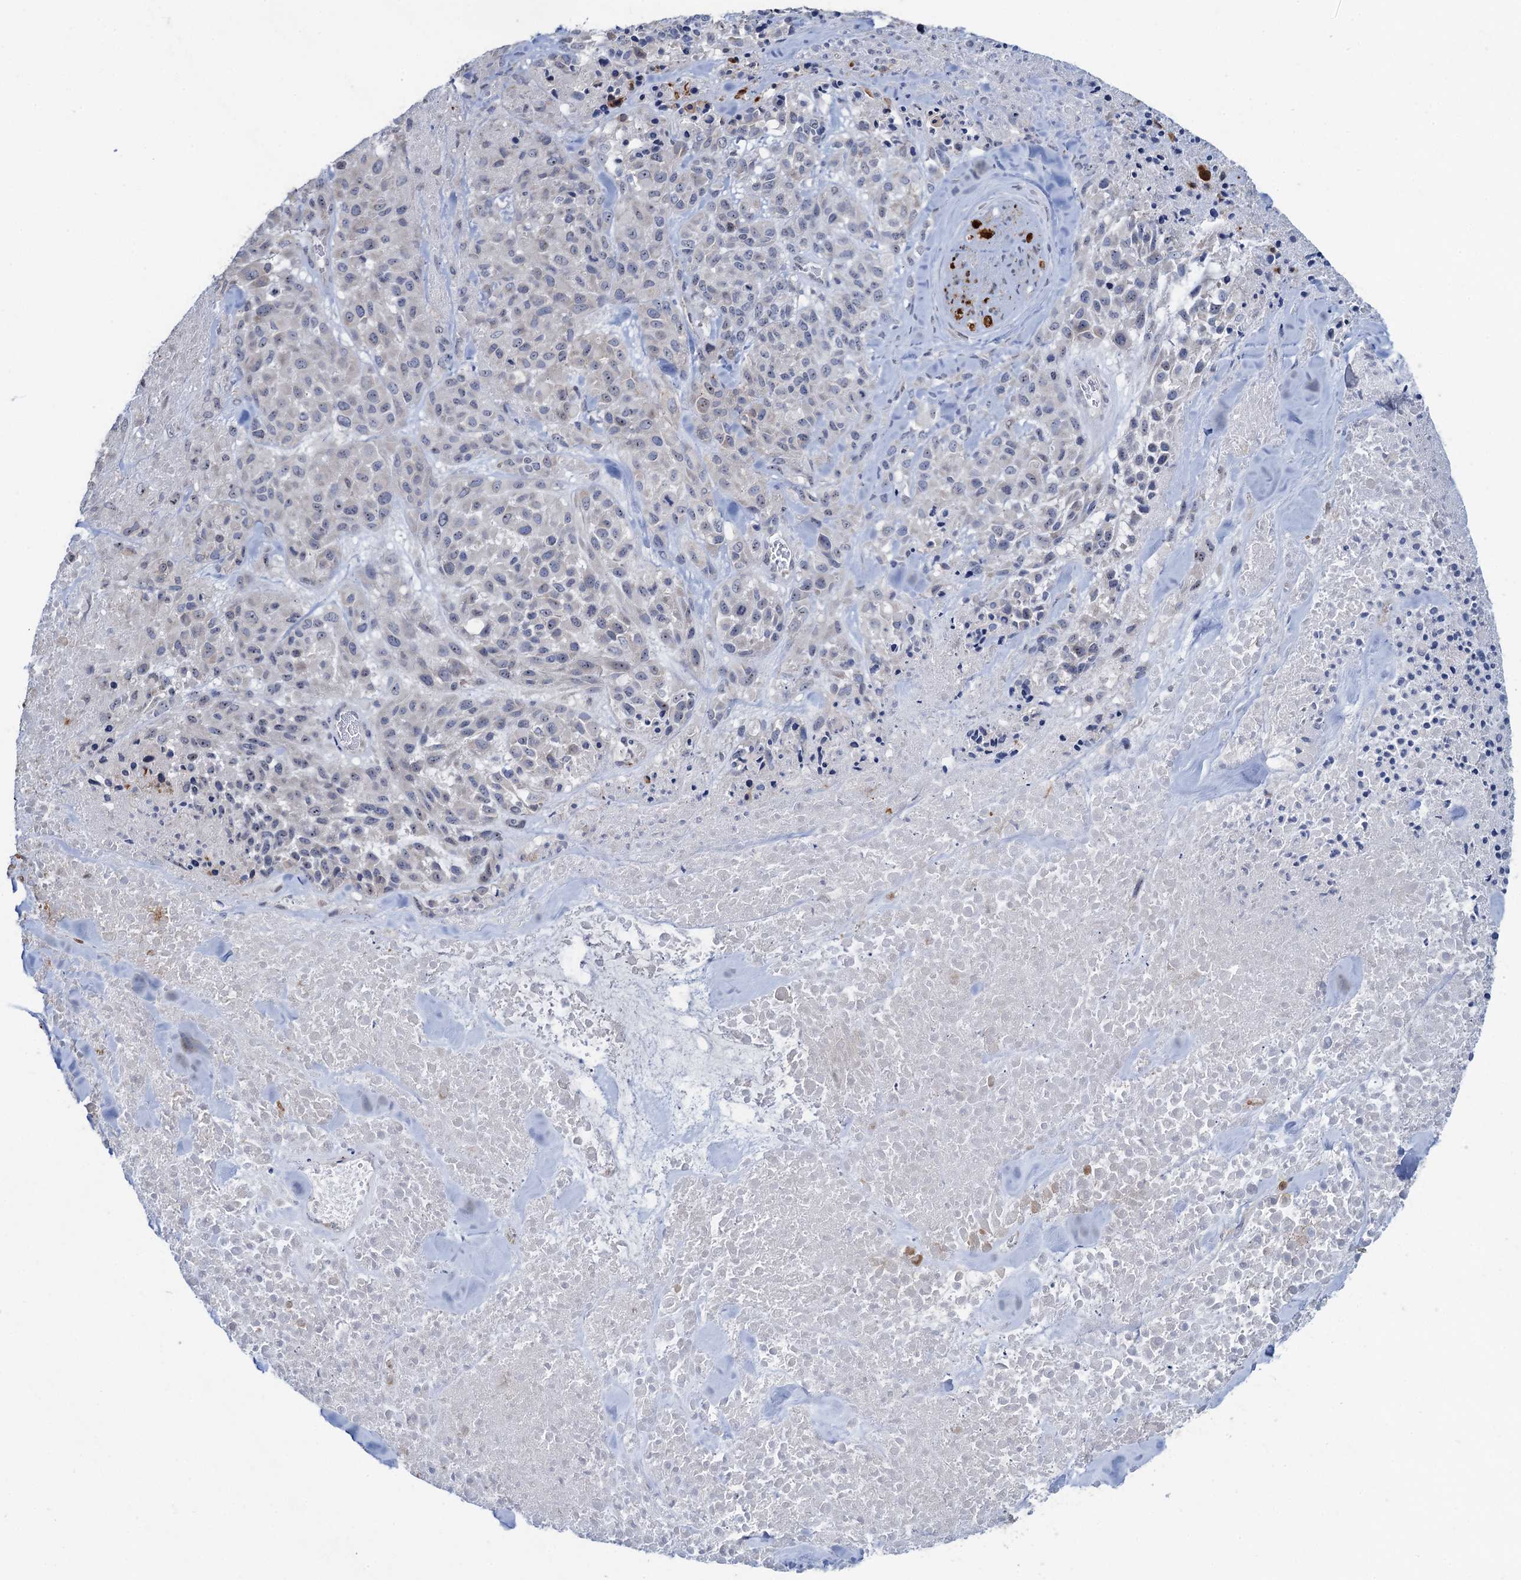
{"staining": {"intensity": "negative", "quantity": "none", "location": "none"}, "tissue": "melanoma", "cell_type": "Tumor cells", "image_type": "cancer", "snomed": [{"axis": "morphology", "description": "Malignant melanoma, Metastatic site"}, {"axis": "topography", "description": "Skin"}], "caption": "IHC of malignant melanoma (metastatic site) exhibits no staining in tumor cells.", "gene": "PLLP", "patient": {"sex": "female", "age": 81}}